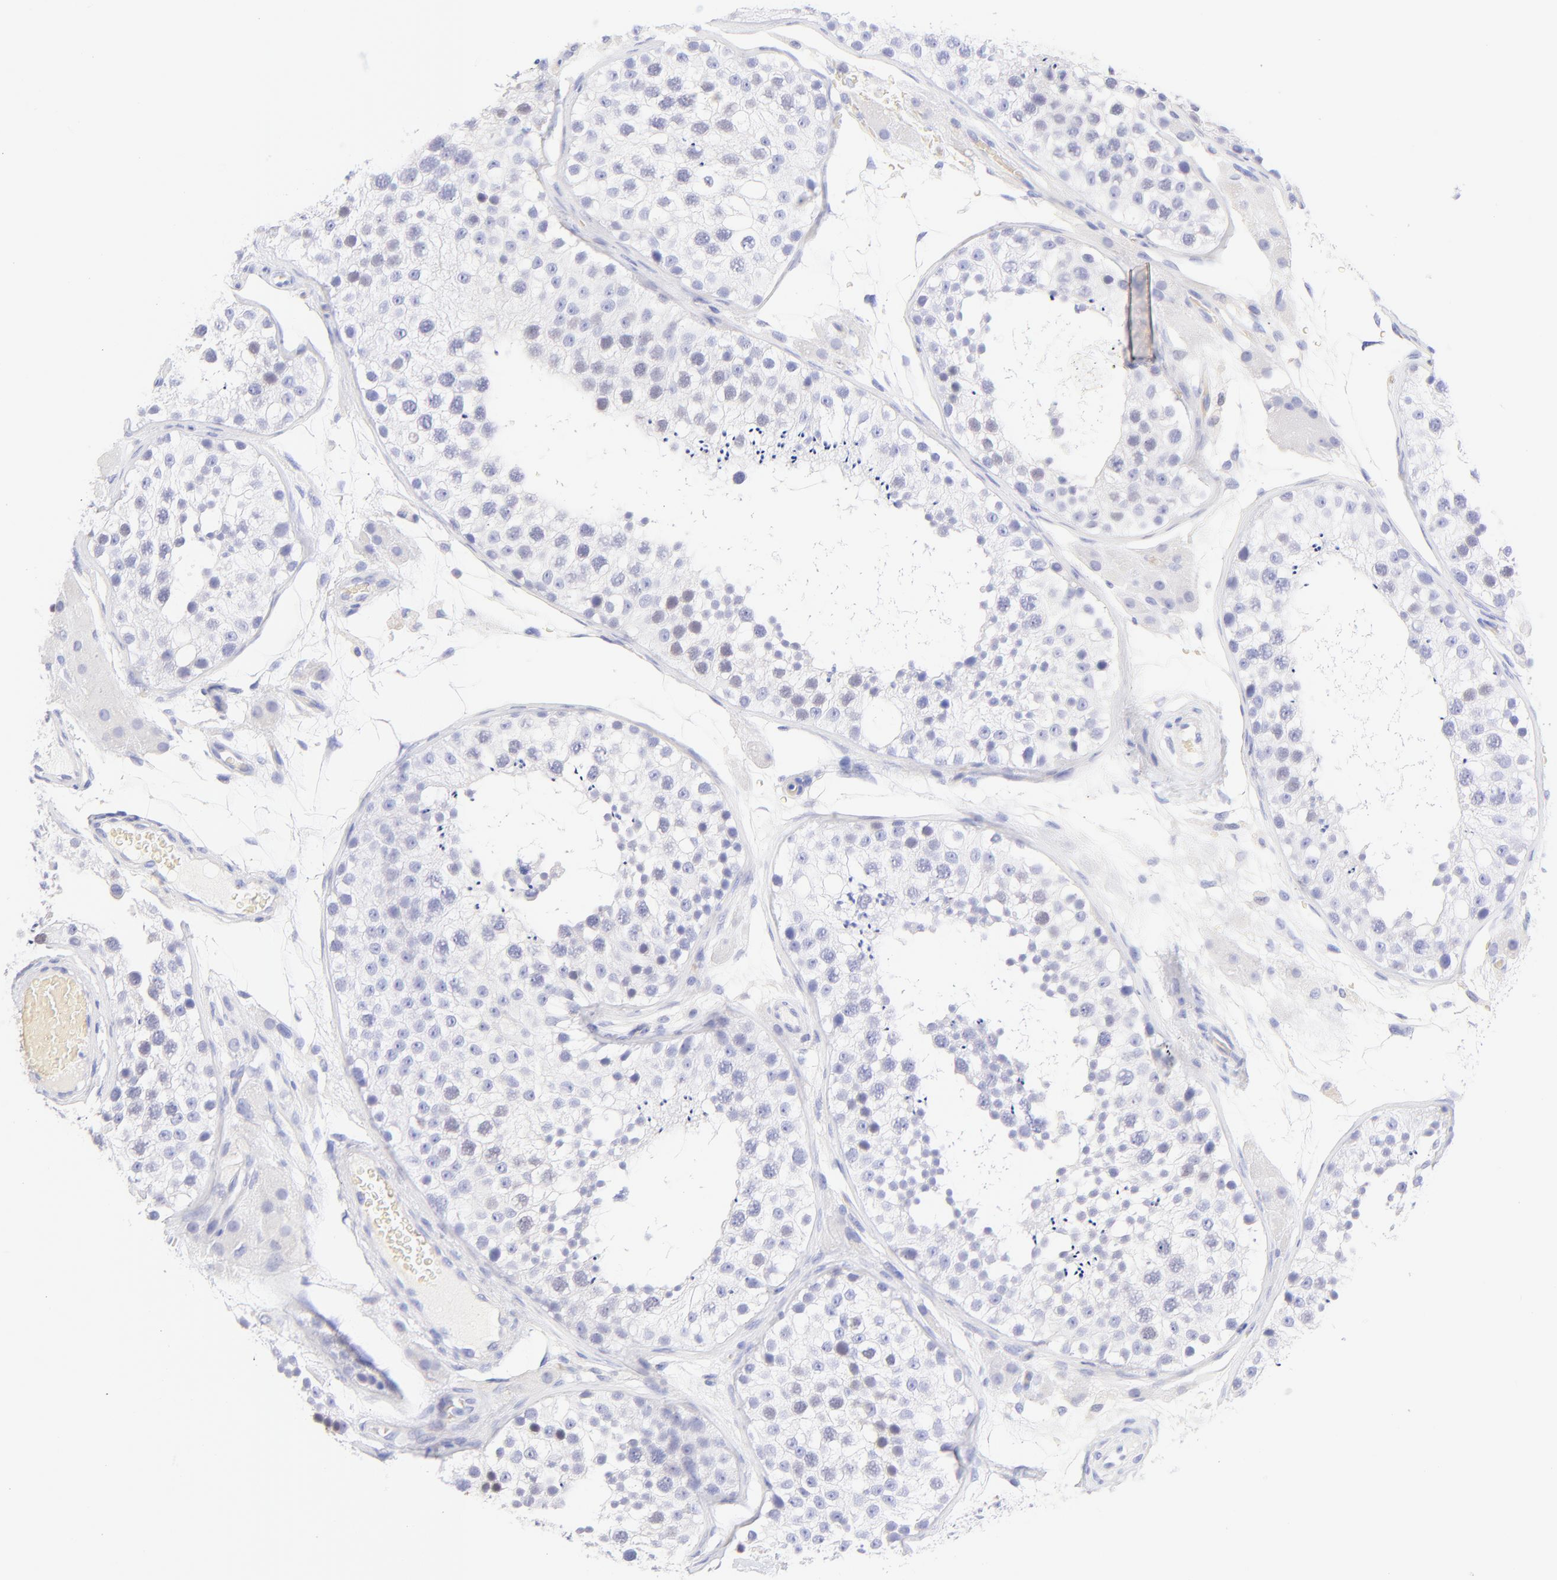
{"staining": {"intensity": "negative", "quantity": "none", "location": "none"}, "tissue": "testis", "cell_type": "Cells in seminiferous ducts", "image_type": "normal", "snomed": [{"axis": "morphology", "description": "Normal tissue, NOS"}, {"axis": "topography", "description": "Testis"}], "caption": "IHC histopathology image of unremarkable human testis stained for a protein (brown), which demonstrates no expression in cells in seminiferous ducts. (Brightfield microscopy of DAB (3,3'-diaminobenzidine) IHC at high magnification).", "gene": "FRMPD3", "patient": {"sex": "male", "age": 26}}